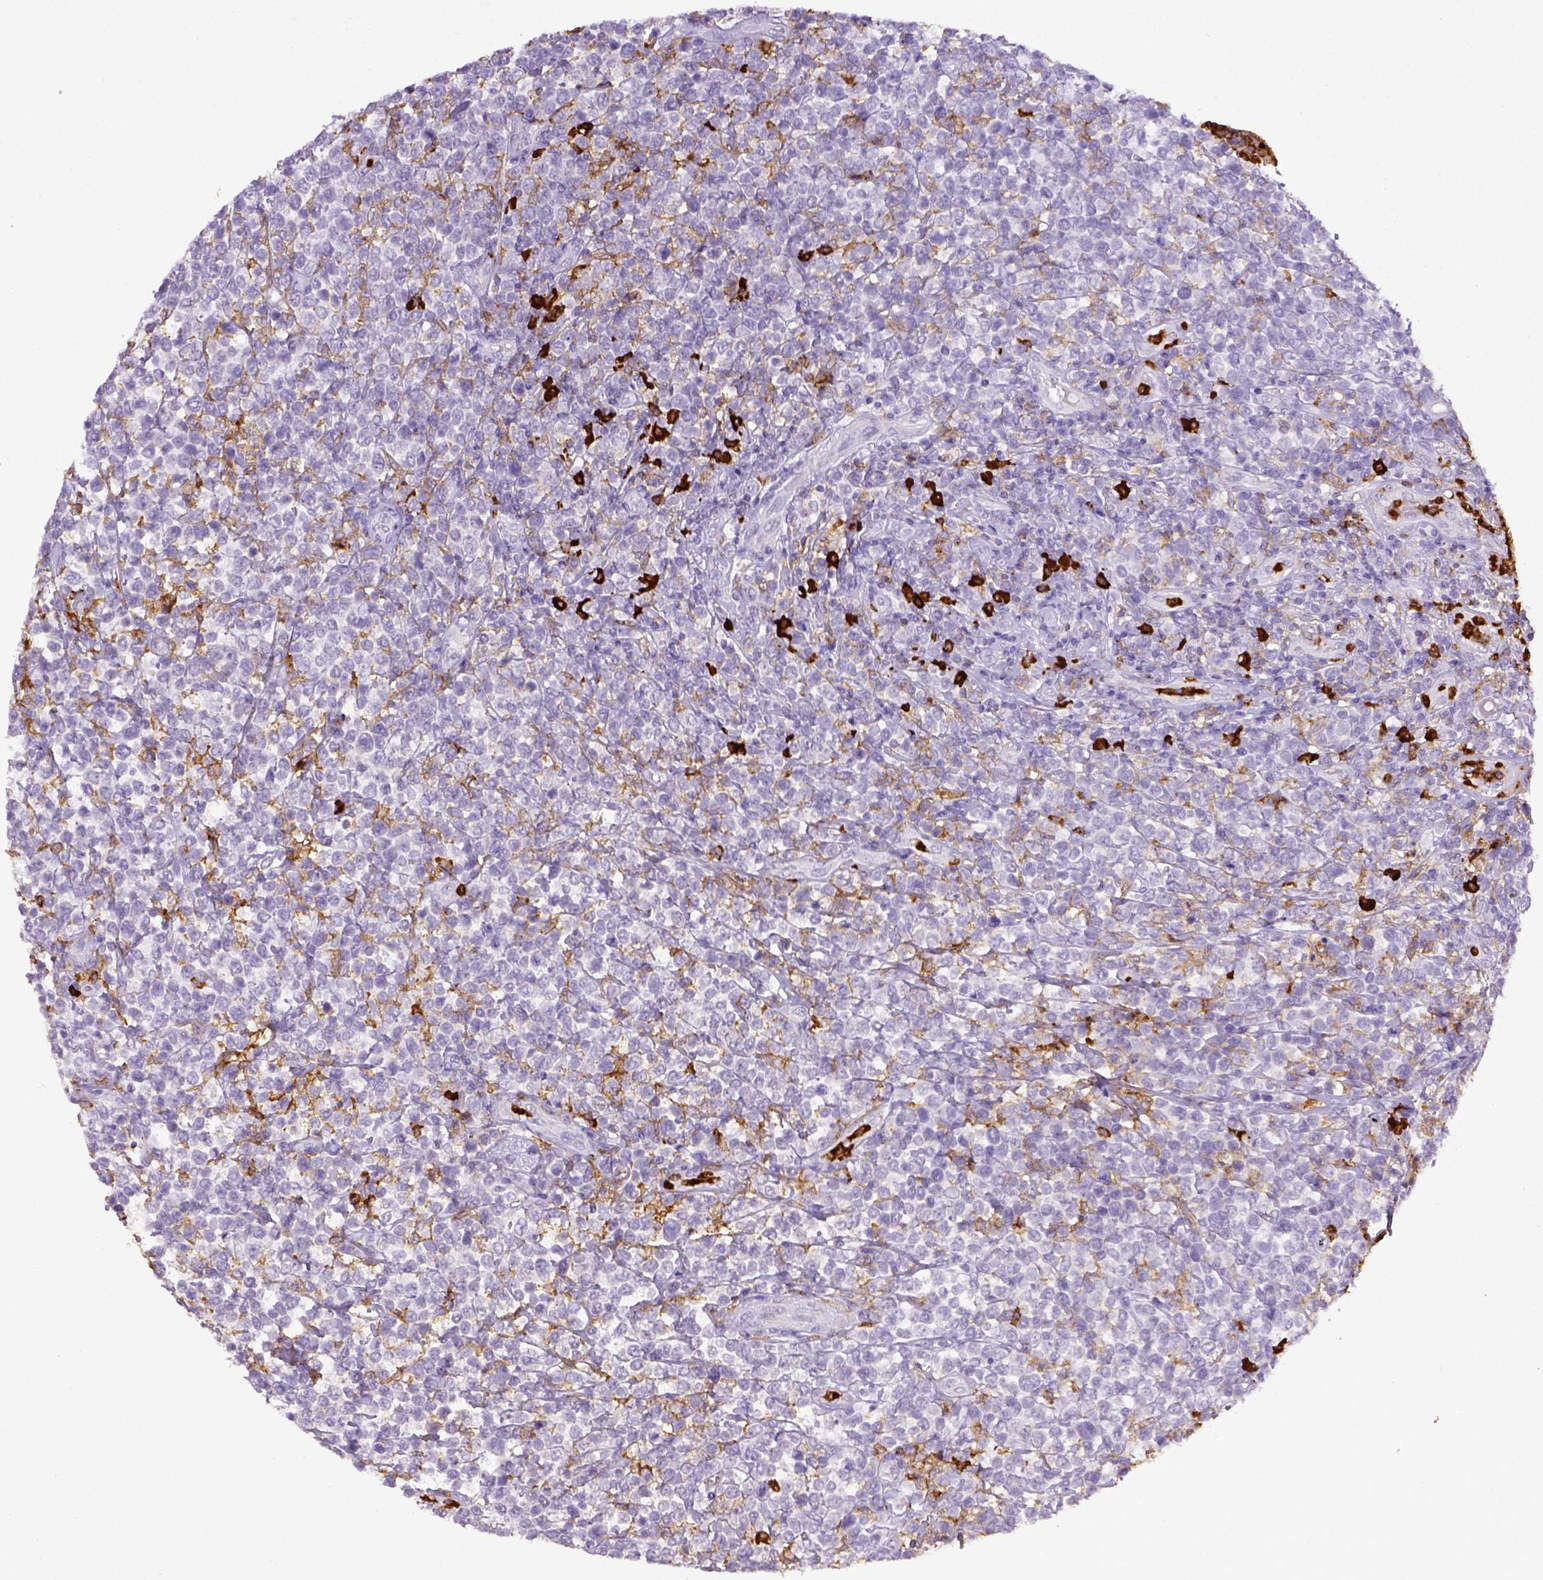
{"staining": {"intensity": "negative", "quantity": "none", "location": "none"}, "tissue": "lymphoma", "cell_type": "Tumor cells", "image_type": "cancer", "snomed": [{"axis": "morphology", "description": "Malignant lymphoma, non-Hodgkin's type, High grade"}, {"axis": "topography", "description": "Soft tissue"}], "caption": "High power microscopy image of an immunohistochemistry (IHC) histopathology image of malignant lymphoma, non-Hodgkin's type (high-grade), revealing no significant staining in tumor cells.", "gene": "ITGAM", "patient": {"sex": "female", "age": 56}}